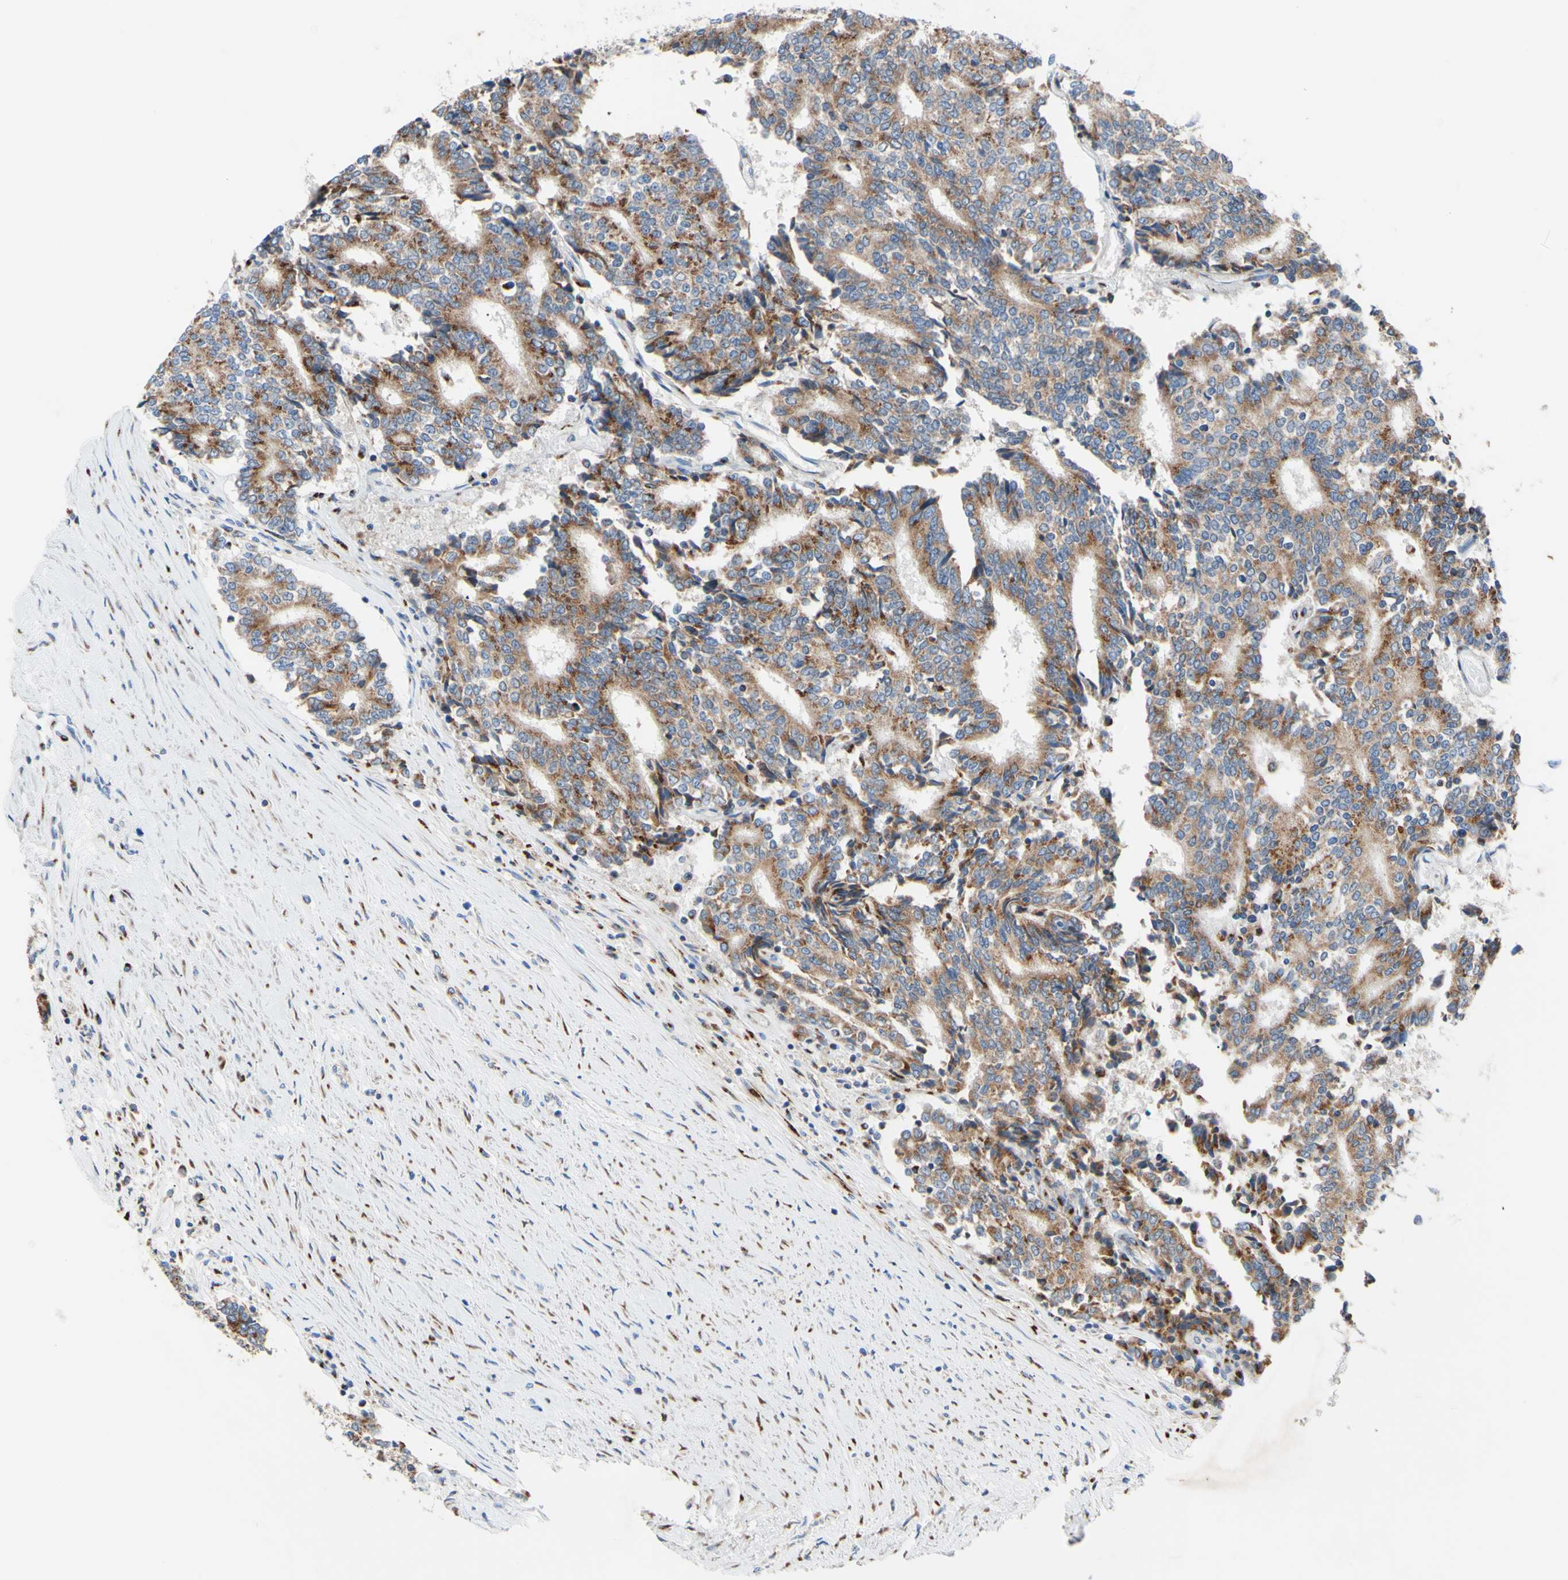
{"staining": {"intensity": "moderate", "quantity": ">75%", "location": "cytoplasmic/membranous"}, "tissue": "prostate cancer", "cell_type": "Tumor cells", "image_type": "cancer", "snomed": [{"axis": "morphology", "description": "Normal tissue, NOS"}, {"axis": "morphology", "description": "Adenocarcinoma, High grade"}, {"axis": "topography", "description": "Prostate"}, {"axis": "topography", "description": "Seminal veicle"}], "caption": "Moderate cytoplasmic/membranous expression is appreciated in approximately >75% of tumor cells in prostate adenocarcinoma (high-grade). The protein of interest is shown in brown color, while the nuclei are stained blue.", "gene": "GALNT2", "patient": {"sex": "male", "age": 55}}